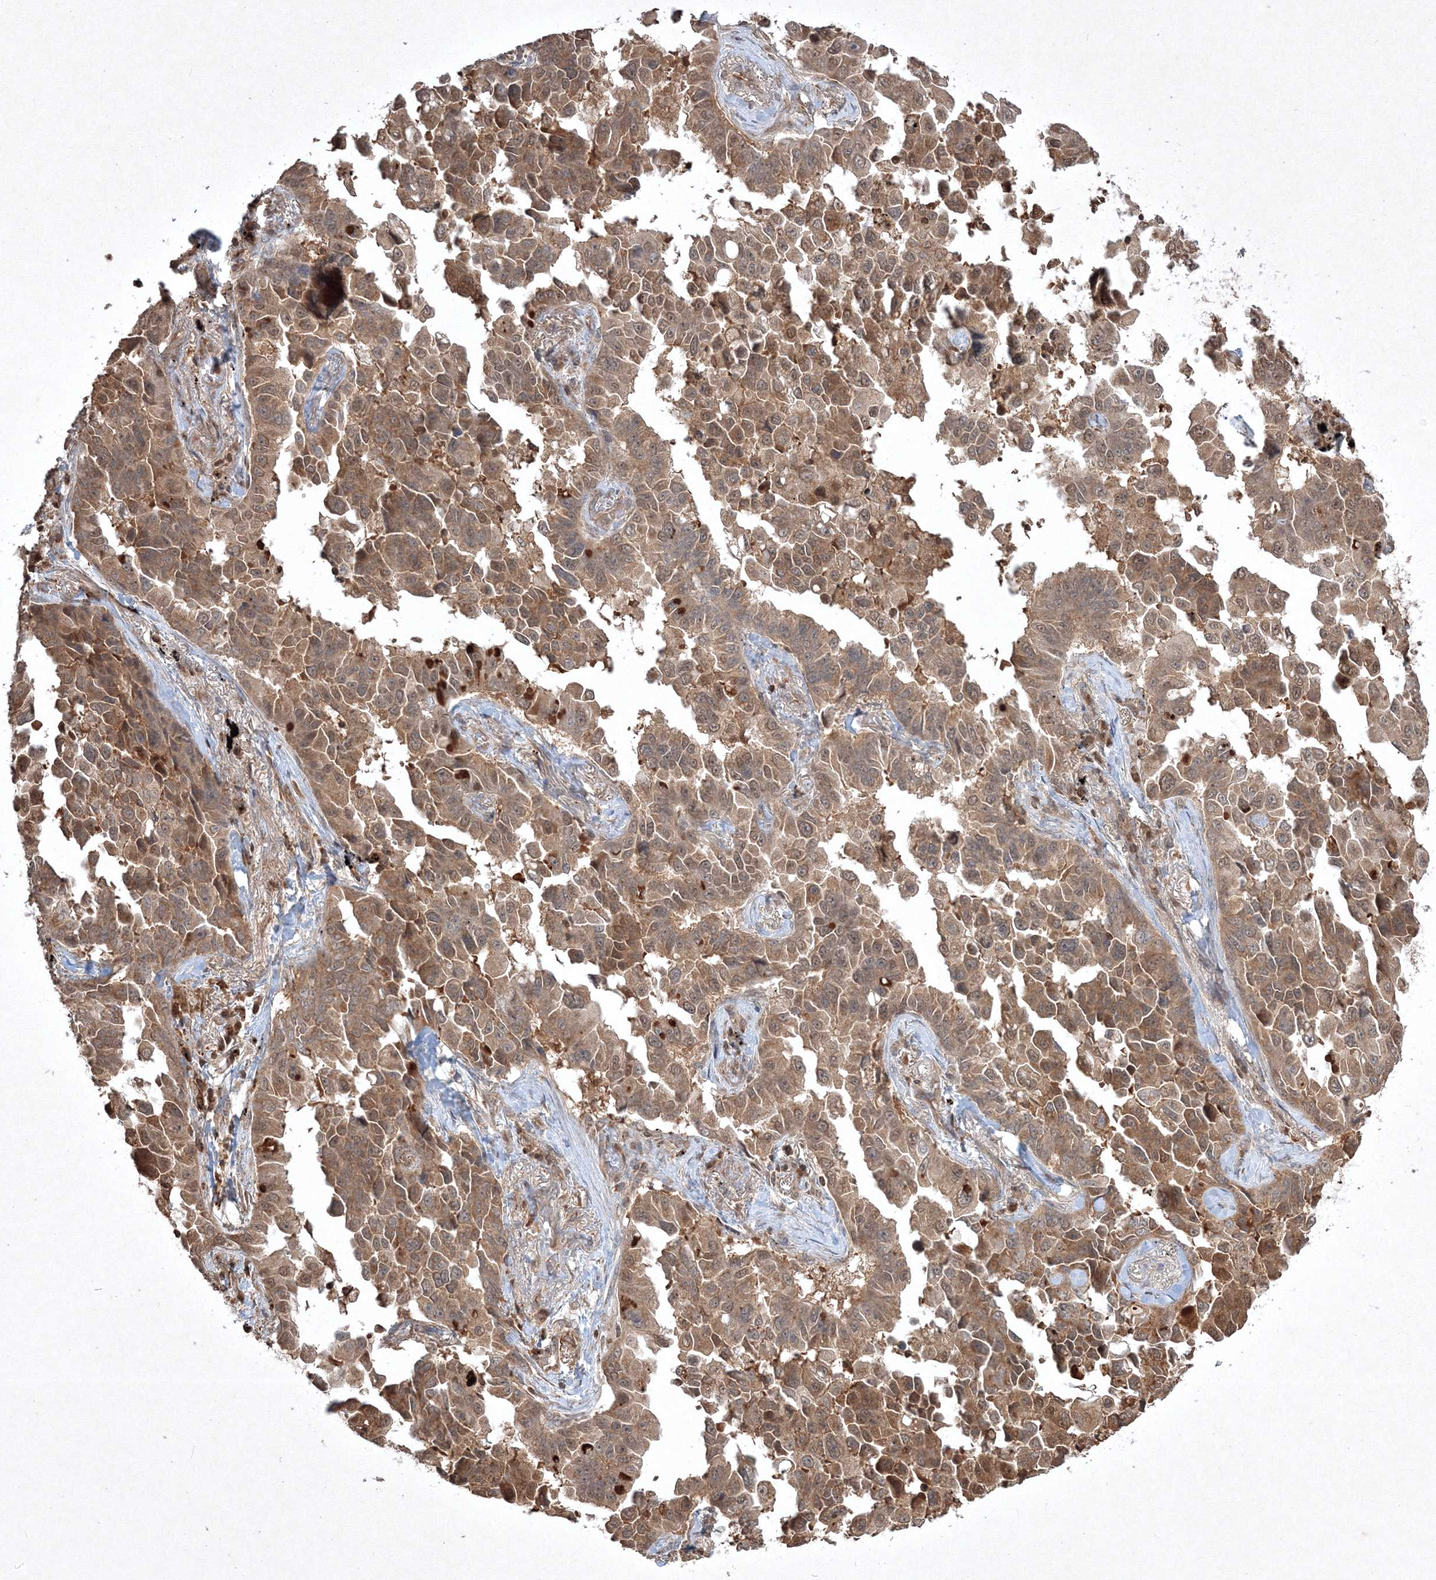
{"staining": {"intensity": "moderate", "quantity": ">75%", "location": "cytoplasmic/membranous"}, "tissue": "lung cancer", "cell_type": "Tumor cells", "image_type": "cancer", "snomed": [{"axis": "morphology", "description": "Adenocarcinoma, NOS"}, {"axis": "topography", "description": "Lung"}], "caption": "Lung cancer was stained to show a protein in brown. There is medium levels of moderate cytoplasmic/membranous positivity in approximately >75% of tumor cells. The staining is performed using DAB (3,3'-diaminobenzidine) brown chromogen to label protein expression. The nuclei are counter-stained blue using hematoxylin.", "gene": "PLTP", "patient": {"sex": "female", "age": 67}}